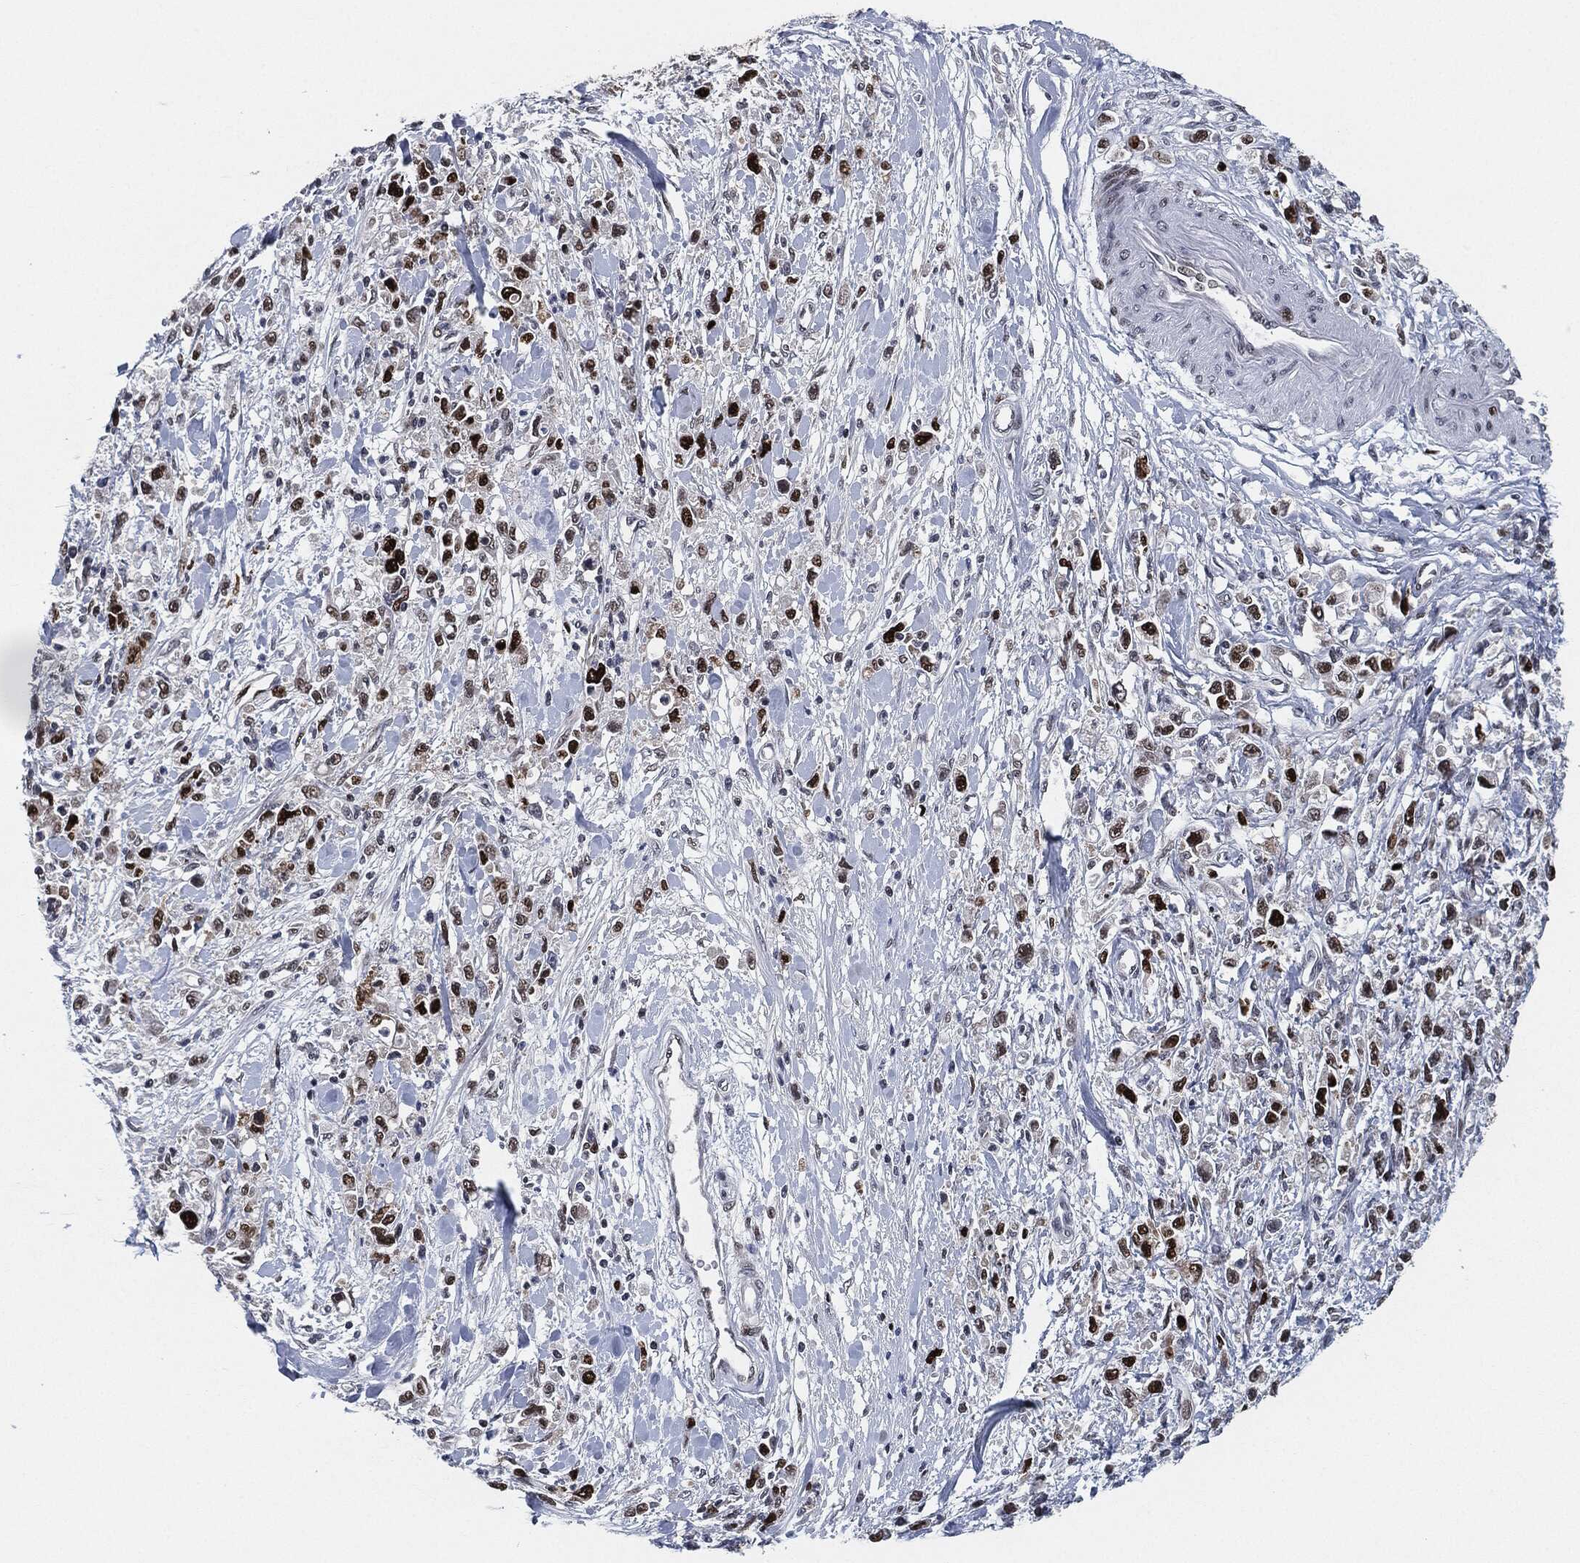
{"staining": {"intensity": "strong", "quantity": "25%-75%", "location": "nuclear"}, "tissue": "stomach cancer", "cell_type": "Tumor cells", "image_type": "cancer", "snomed": [{"axis": "morphology", "description": "Adenocarcinoma, NOS"}, {"axis": "topography", "description": "Stomach"}], "caption": "About 25%-75% of tumor cells in stomach cancer (adenocarcinoma) exhibit strong nuclear protein positivity as visualized by brown immunohistochemical staining.", "gene": "PCNA", "patient": {"sex": "female", "age": 59}}